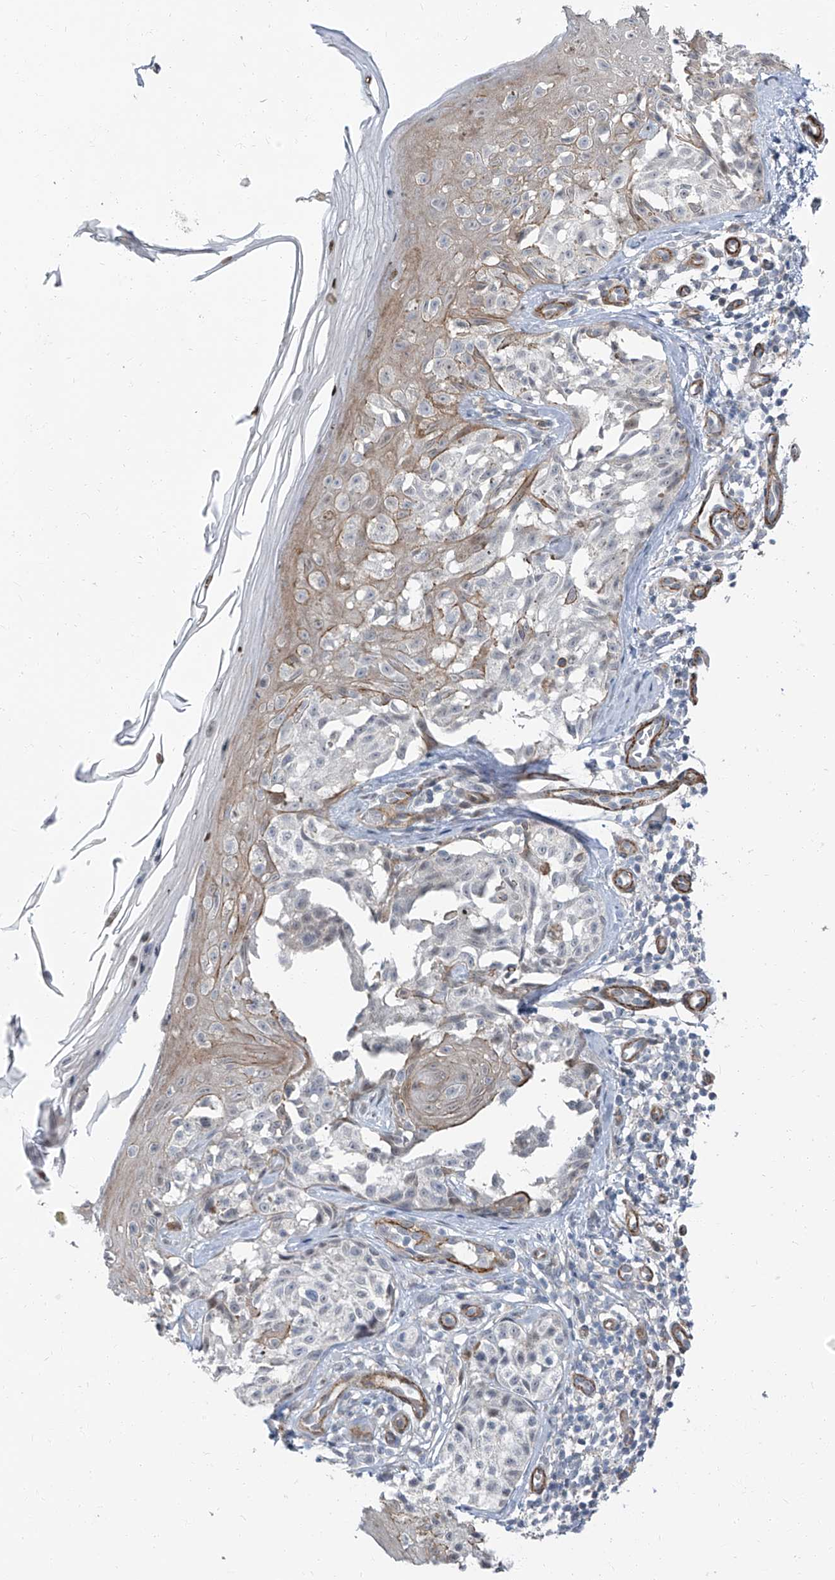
{"staining": {"intensity": "negative", "quantity": "none", "location": "none"}, "tissue": "melanoma", "cell_type": "Tumor cells", "image_type": "cancer", "snomed": [{"axis": "morphology", "description": "Malignant melanoma, NOS"}, {"axis": "topography", "description": "Skin"}], "caption": "Immunohistochemistry of melanoma demonstrates no staining in tumor cells. (Stains: DAB (3,3'-diaminobenzidine) immunohistochemistry (IHC) with hematoxylin counter stain, Microscopy: brightfield microscopy at high magnification).", "gene": "TXLNB", "patient": {"sex": "female", "age": 50}}